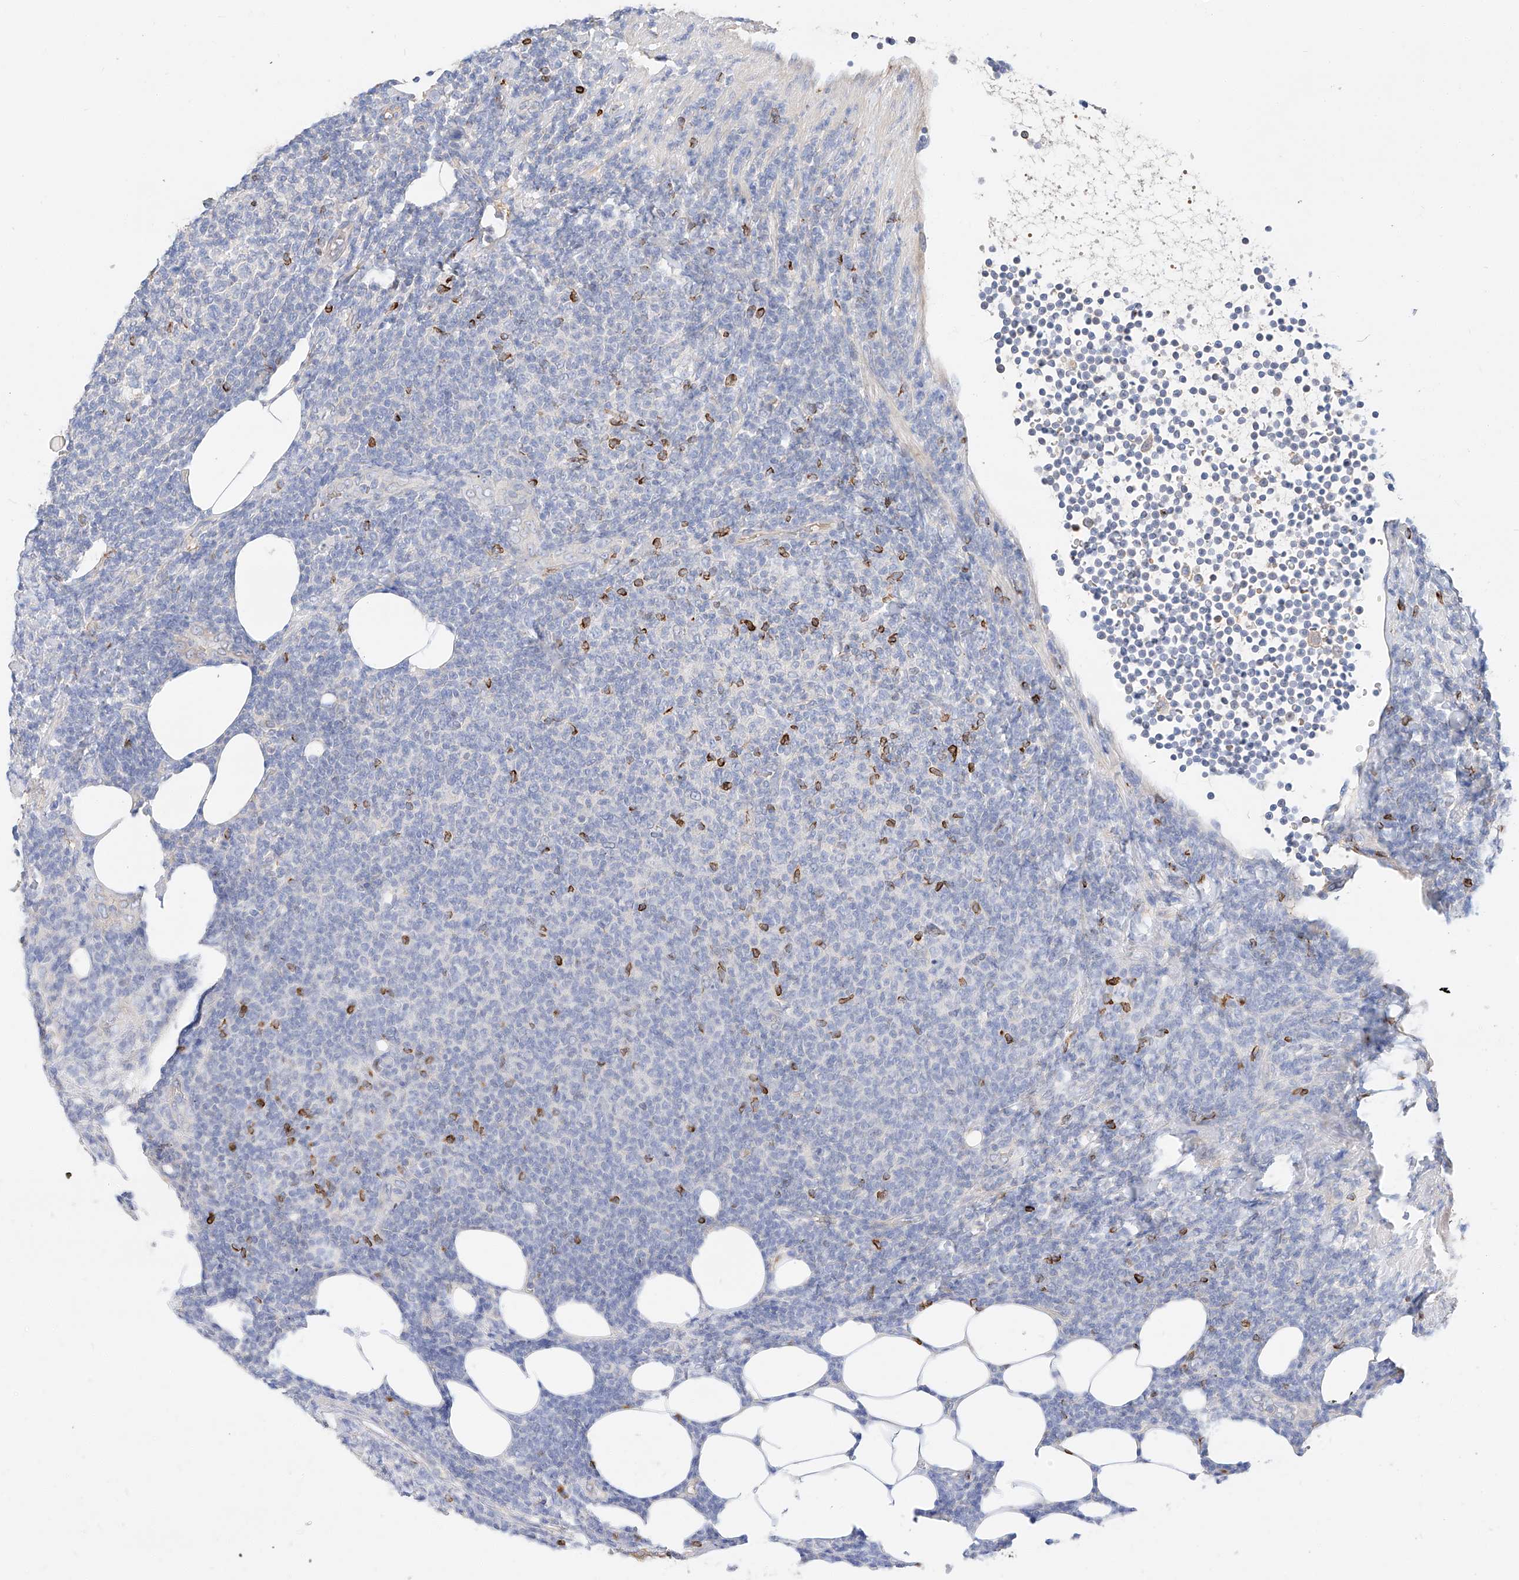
{"staining": {"intensity": "negative", "quantity": "none", "location": "none"}, "tissue": "lymphoma", "cell_type": "Tumor cells", "image_type": "cancer", "snomed": [{"axis": "morphology", "description": "Malignant lymphoma, non-Hodgkin's type, Low grade"}, {"axis": "topography", "description": "Lymph node"}], "caption": "Tumor cells show no significant positivity in low-grade malignant lymphoma, non-Hodgkin's type. The staining was performed using DAB (3,3'-diaminobenzidine) to visualize the protein expression in brown, while the nuclei were stained in blue with hematoxylin (Magnification: 20x).", "gene": "MAP7", "patient": {"sex": "male", "age": 66}}